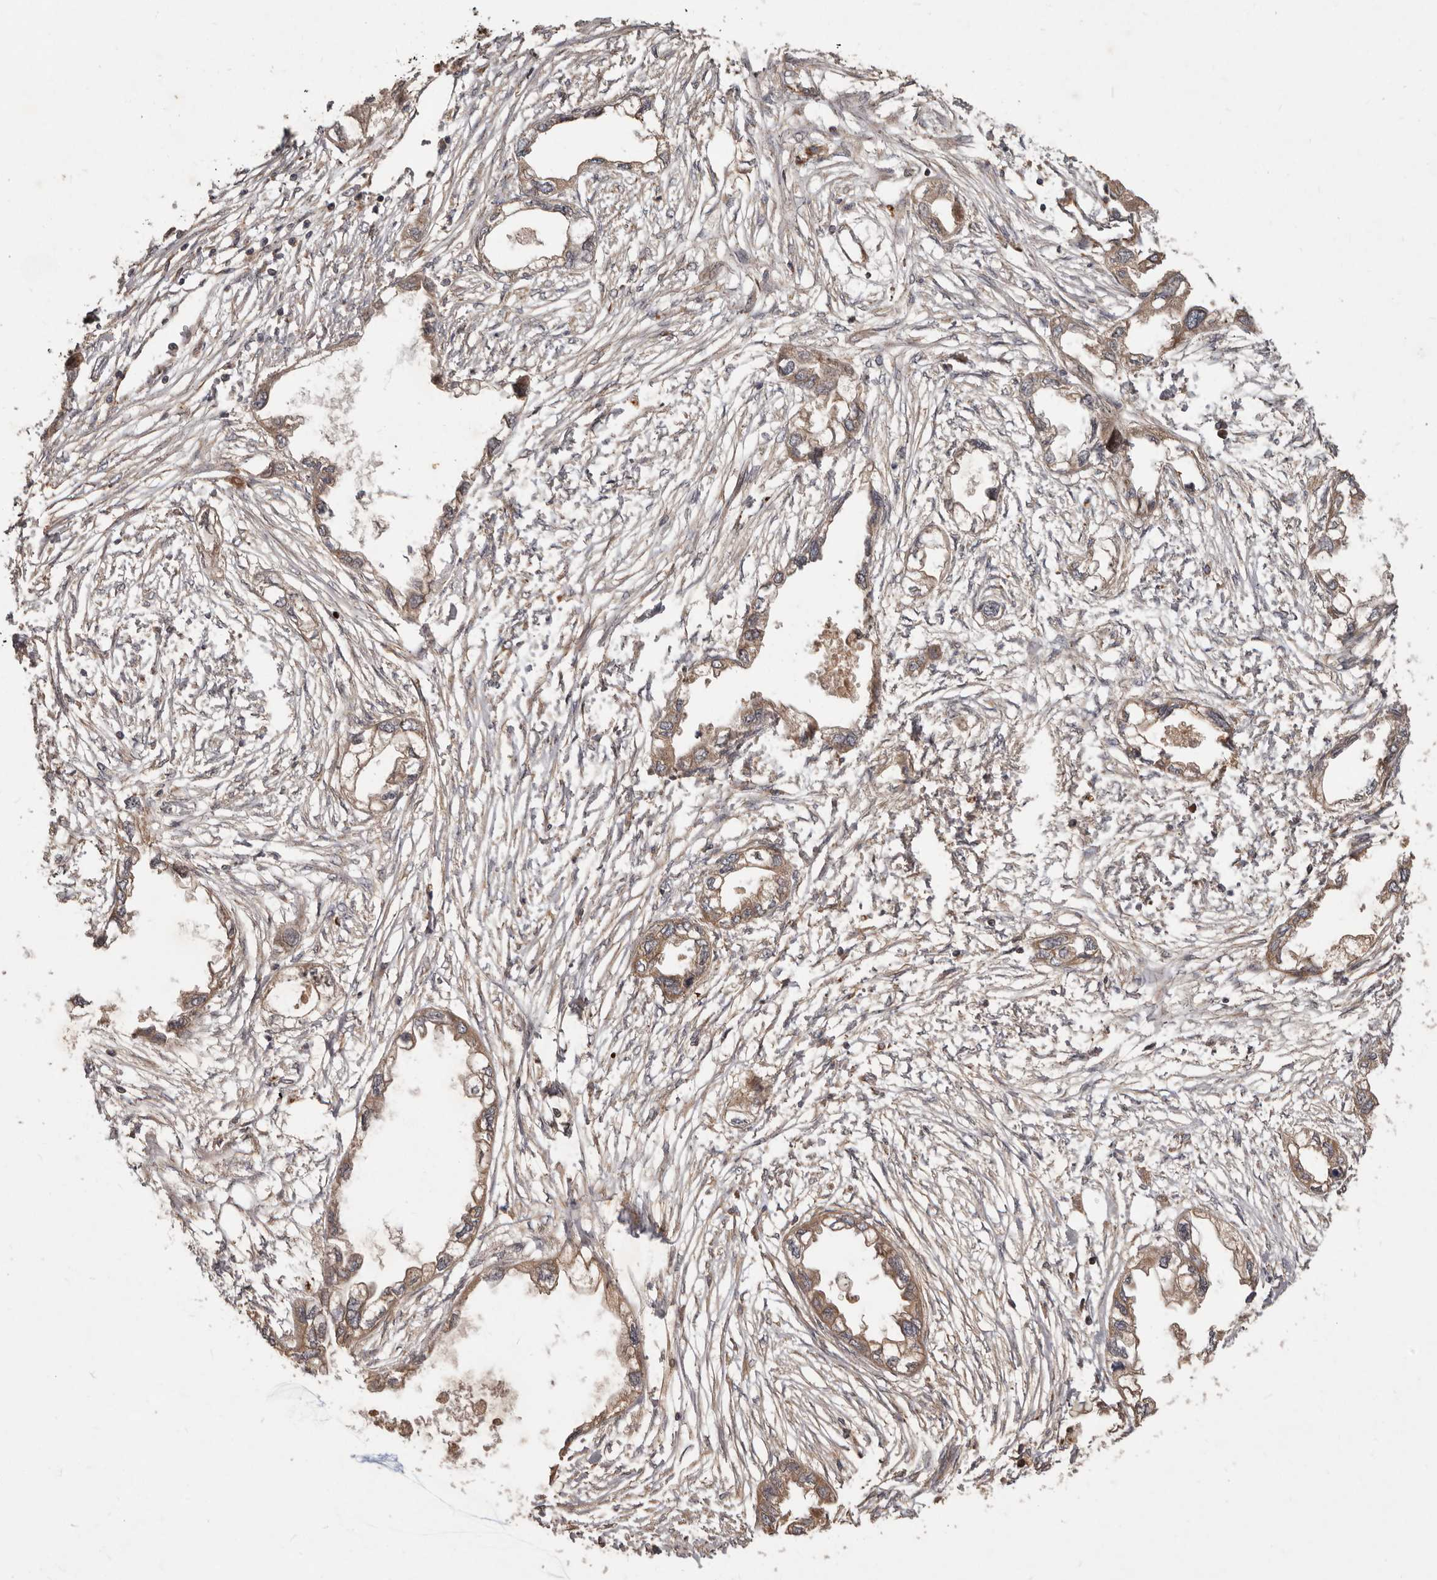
{"staining": {"intensity": "weak", "quantity": "25%-75%", "location": "cytoplasmic/membranous"}, "tissue": "endometrial cancer", "cell_type": "Tumor cells", "image_type": "cancer", "snomed": [{"axis": "morphology", "description": "Adenocarcinoma, NOS"}, {"axis": "morphology", "description": "Adenocarcinoma, metastatic, NOS"}, {"axis": "topography", "description": "Adipose tissue"}, {"axis": "topography", "description": "Endometrium"}], "caption": "A brown stain highlights weak cytoplasmic/membranous staining of a protein in human endometrial cancer (metastatic adenocarcinoma) tumor cells.", "gene": "STK36", "patient": {"sex": "female", "age": 67}}